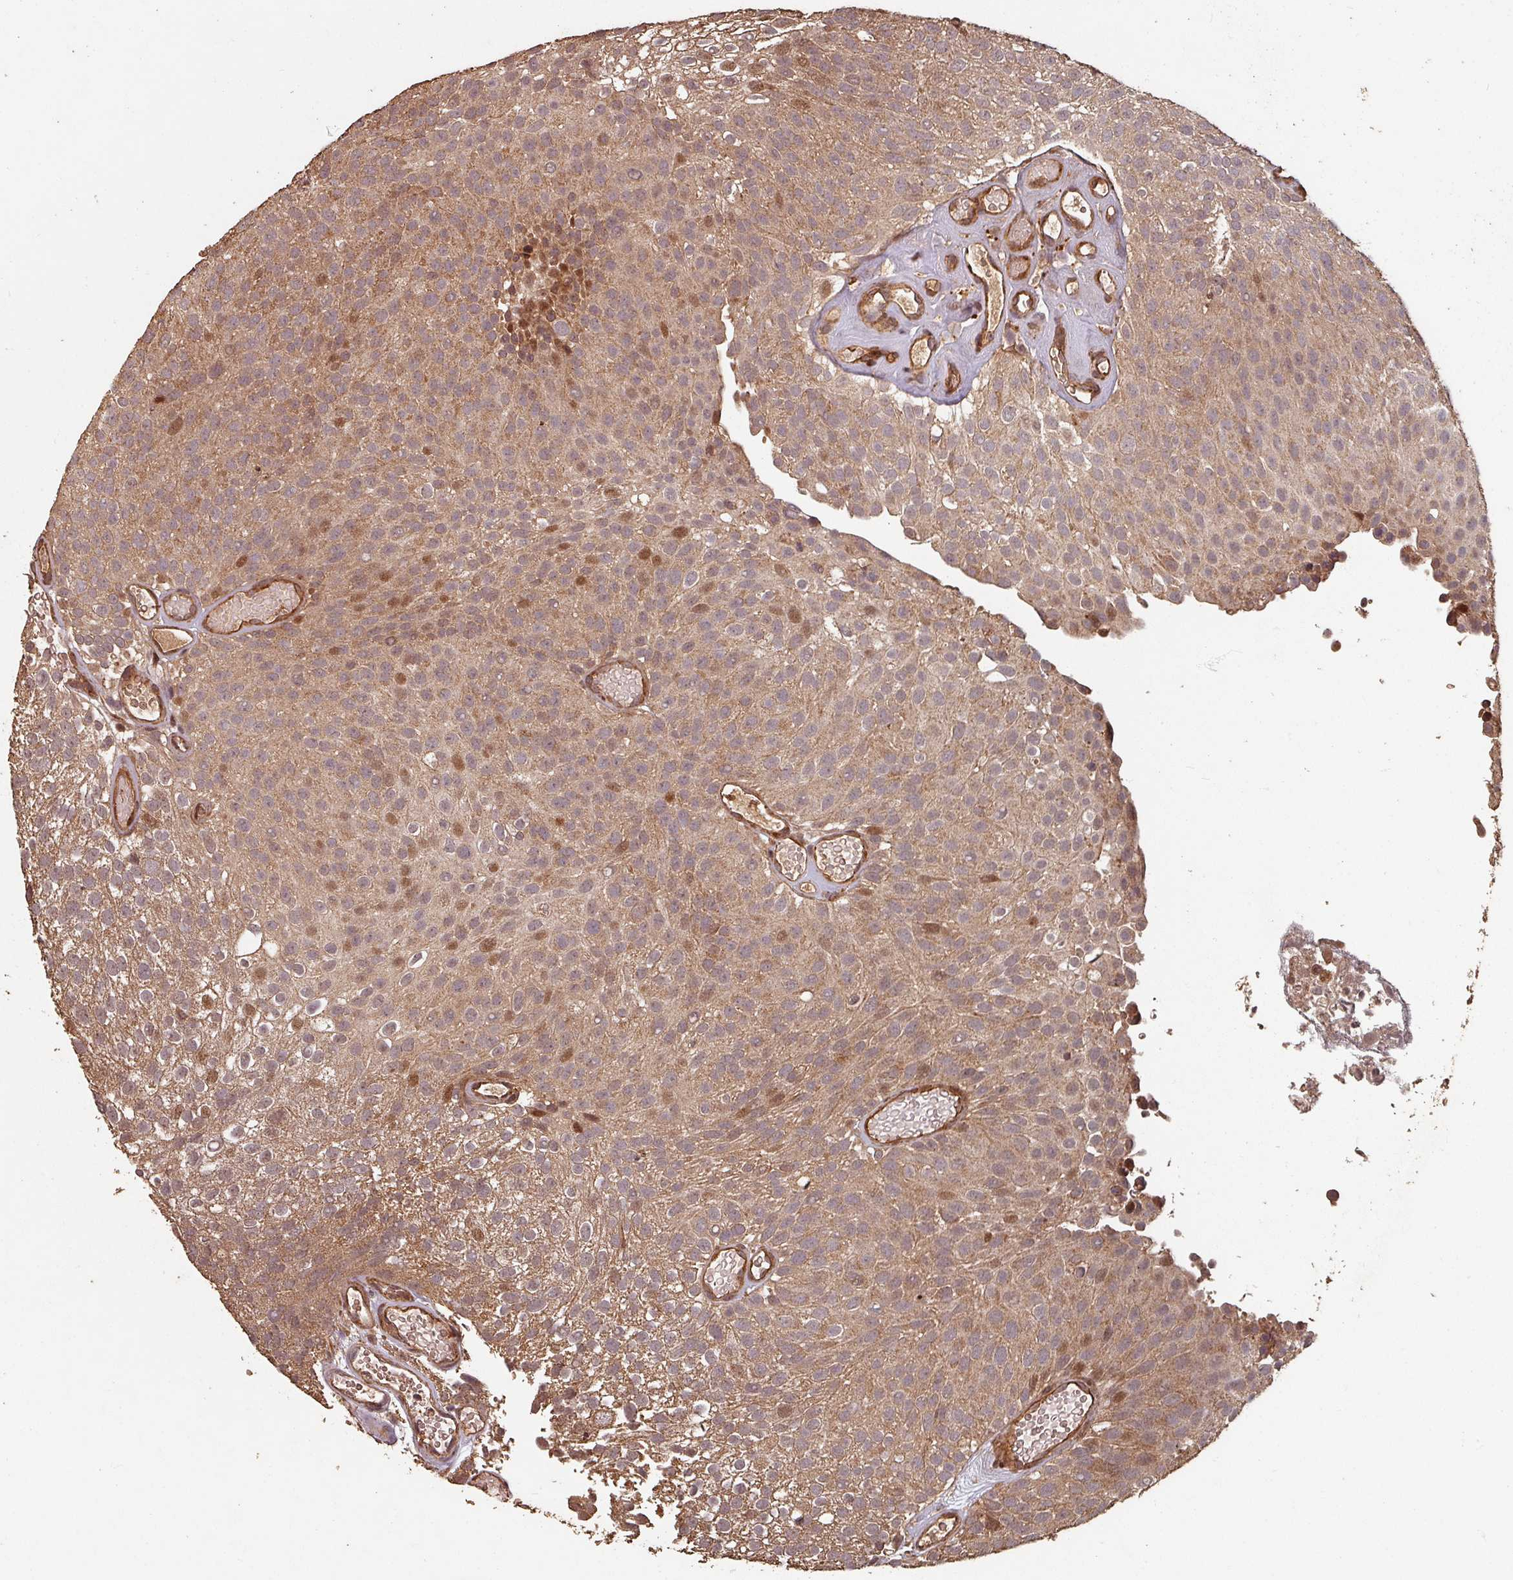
{"staining": {"intensity": "moderate", "quantity": ">75%", "location": "cytoplasmic/membranous,nuclear"}, "tissue": "urothelial cancer", "cell_type": "Tumor cells", "image_type": "cancer", "snomed": [{"axis": "morphology", "description": "Urothelial carcinoma, Low grade"}, {"axis": "topography", "description": "Urinary bladder"}], "caption": "Urothelial cancer was stained to show a protein in brown. There is medium levels of moderate cytoplasmic/membranous and nuclear staining in about >75% of tumor cells.", "gene": "EID1", "patient": {"sex": "male", "age": 78}}